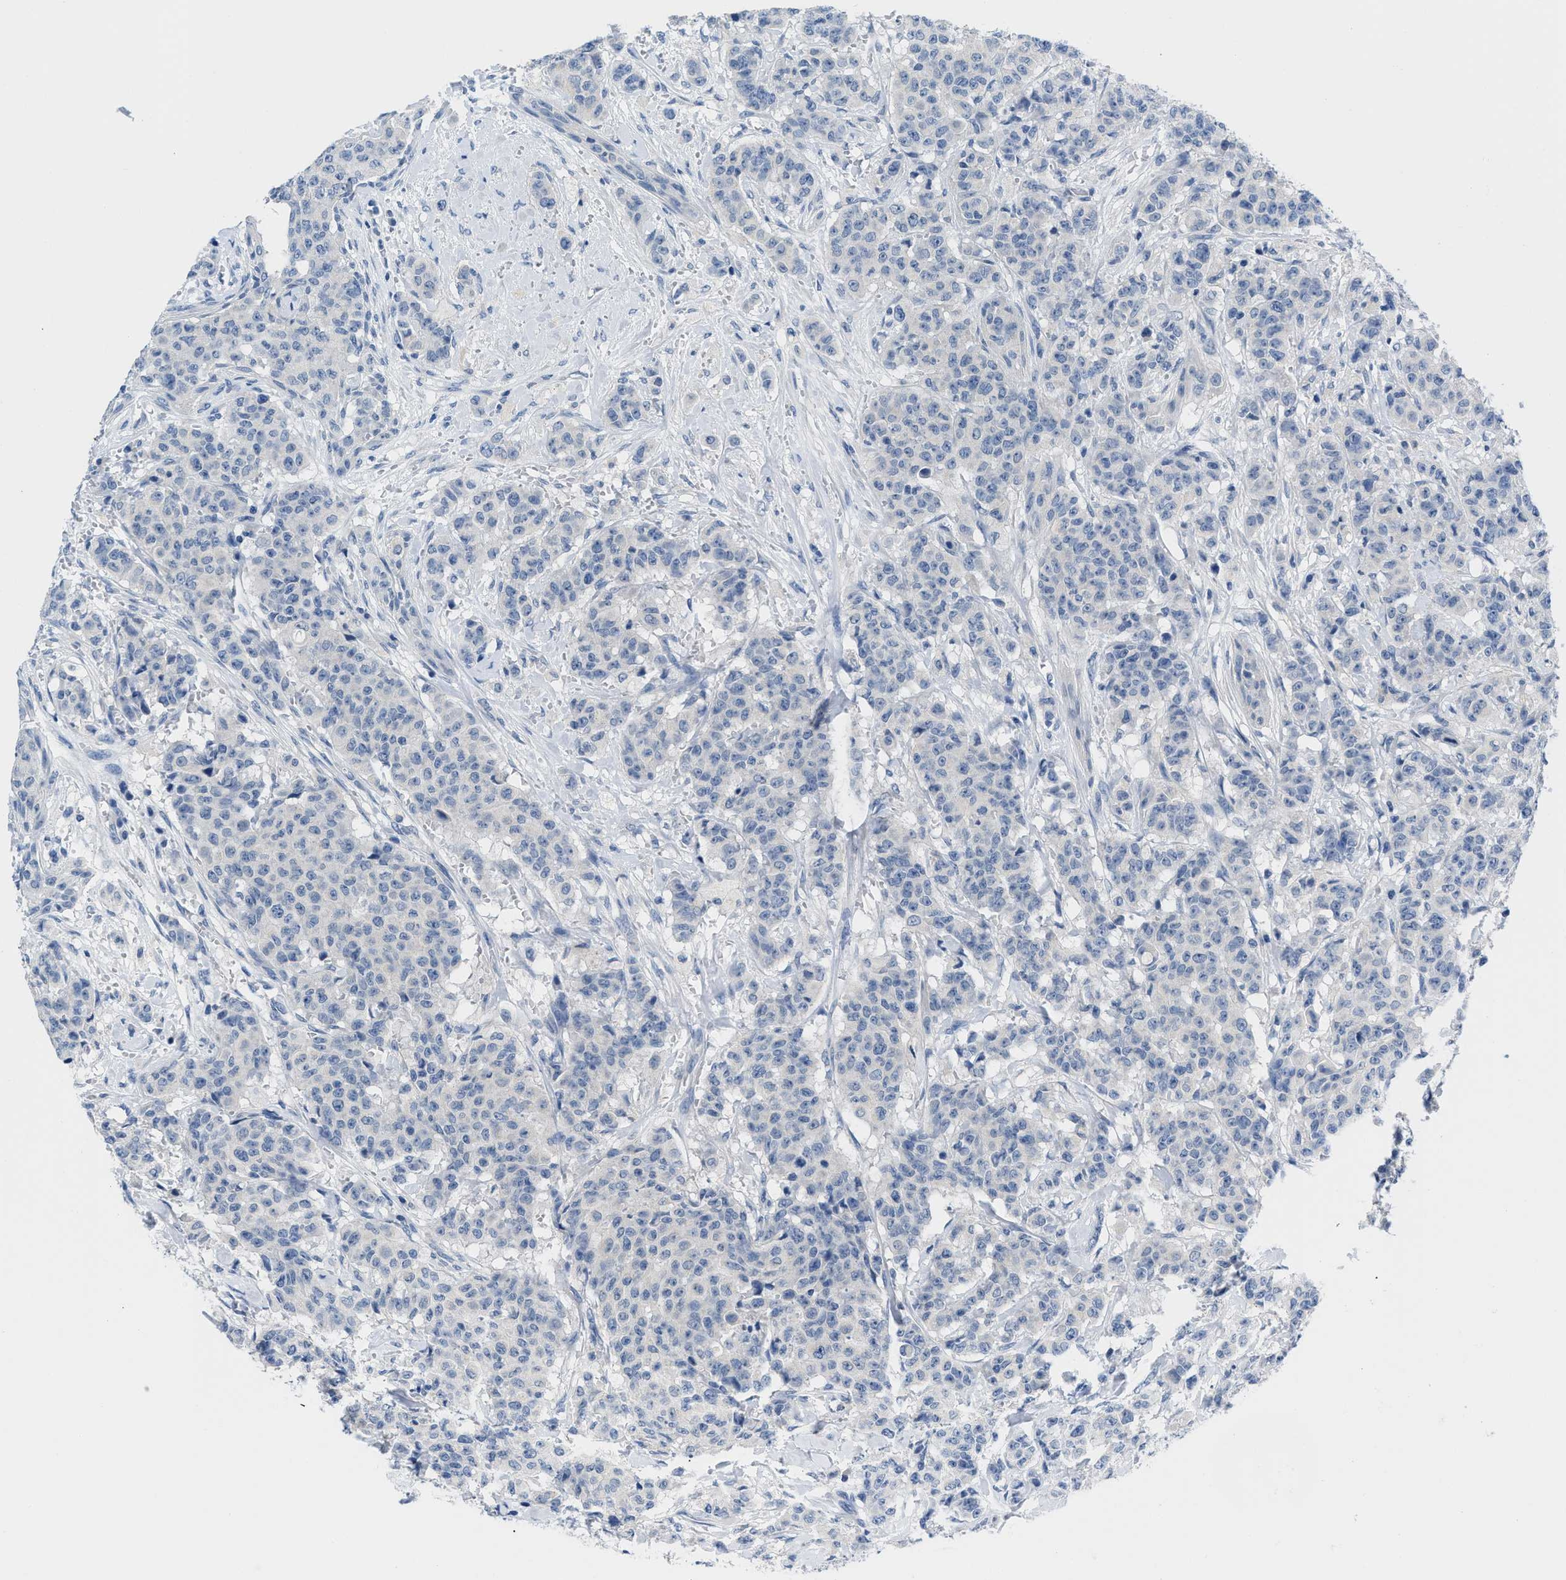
{"staining": {"intensity": "negative", "quantity": "none", "location": "none"}, "tissue": "breast cancer", "cell_type": "Tumor cells", "image_type": "cancer", "snomed": [{"axis": "morphology", "description": "Normal tissue, NOS"}, {"axis": "morphology", "description": "Duct carcinoma"}, {"axis": "topography", "description": "Breast"}], "caption": "This is an immunohistochemistry (IHC) photomicrograph of human breast cancer (invasive ductal carcinoma). There is no staining in tumor cells.", "gene": "PYY", "patient": {"sex": "female", "age": 40}}